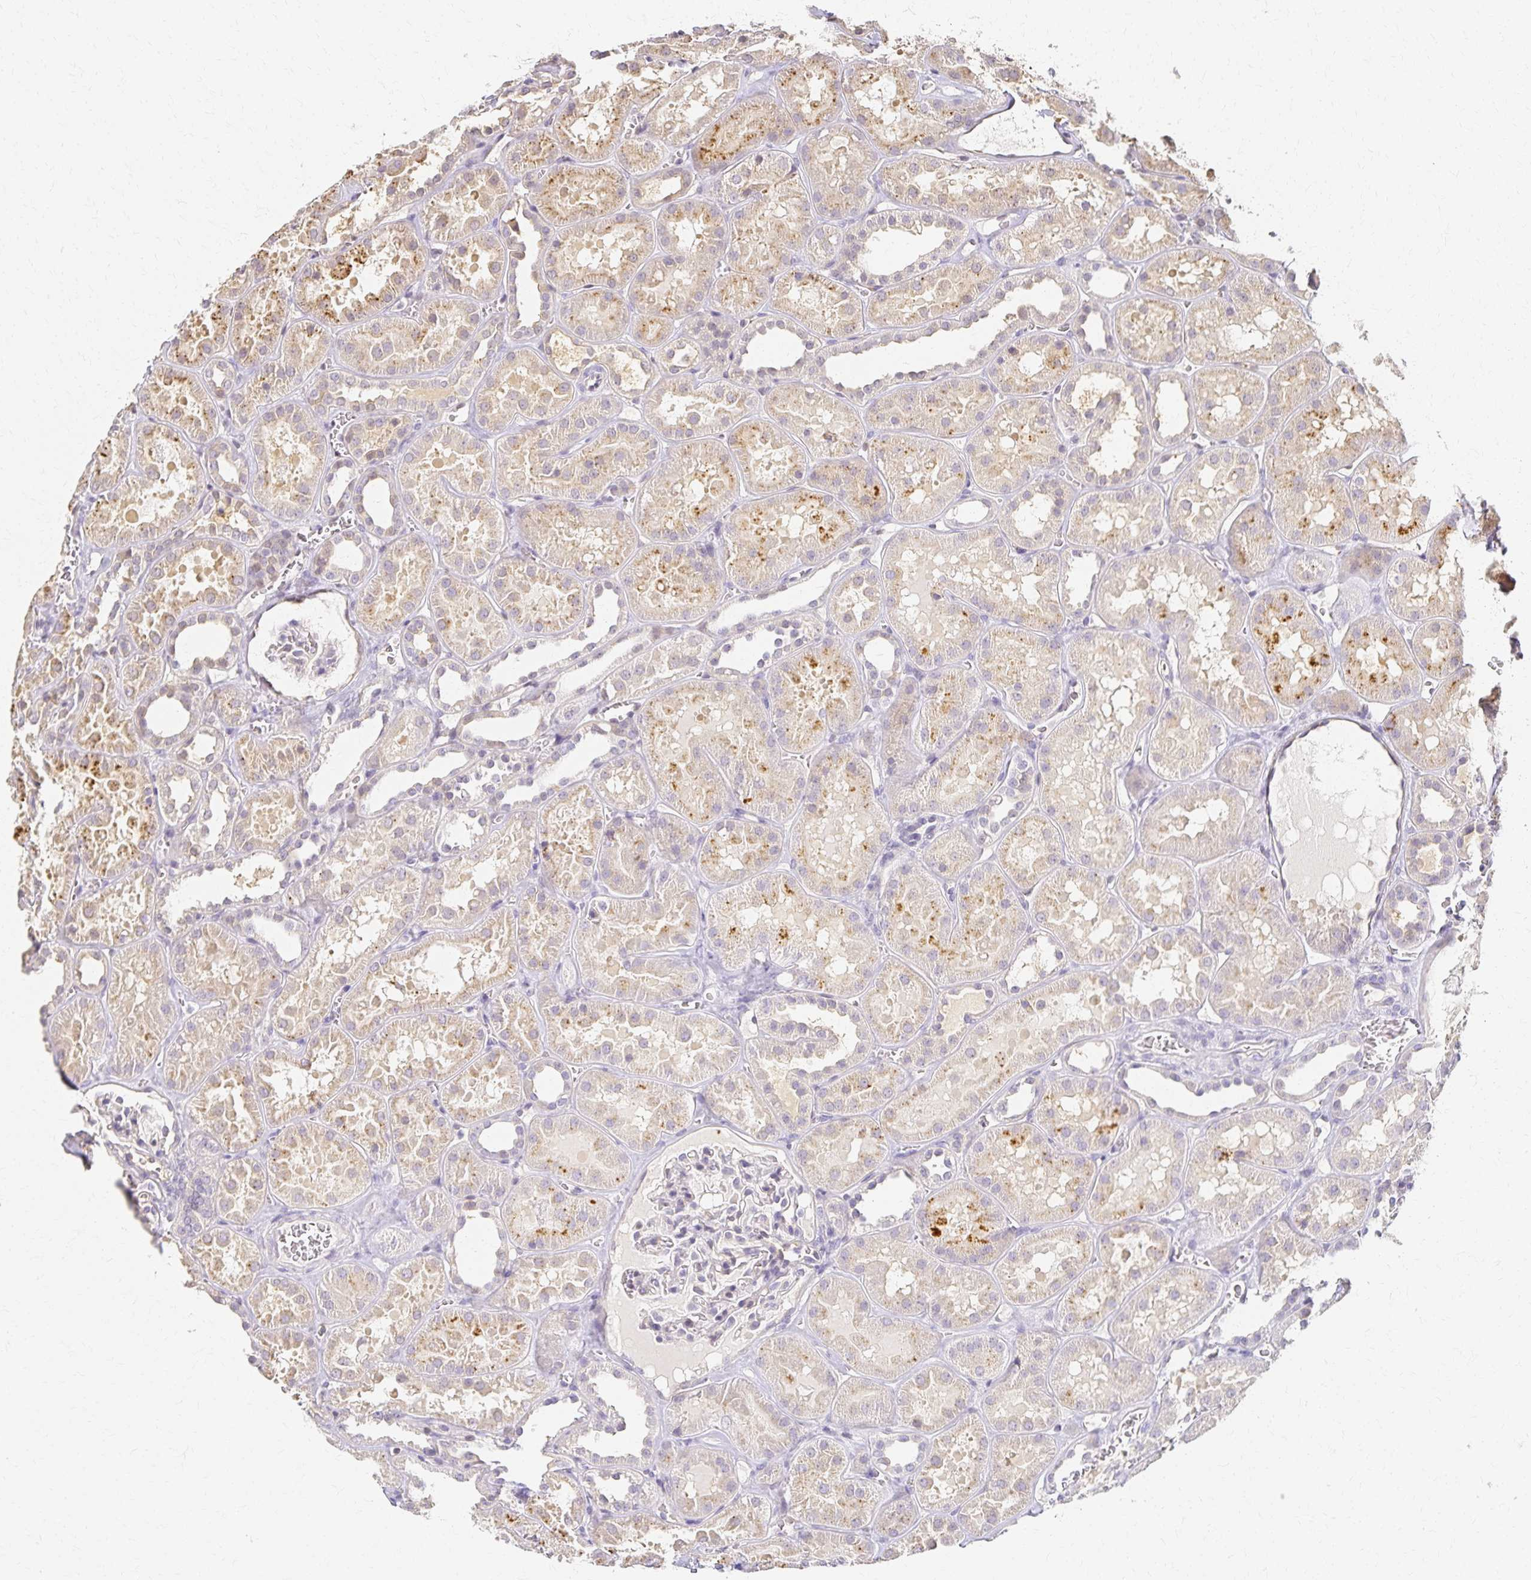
{"staining": {"intensity": "negative", "quantity": "none", "location": "none"}, "tissue": "kidney", "cell_type": "Cells in glomeruli", "image_type": "normal", "snomed": [{"axis": "morphology", "description": "Normal tissue, NOS"}, {"axis": "topography", "description": "Kidney"}], "caption": "Cells in glomeruli show no significant staining in unremarkable kidney. (Stains: DAB IHC with hematoxylin counter stain, Microscopy: brightfield microscopy at high magnification).", "gene": "AZGP1", "patient": {"sex": "female", "age": 41}}